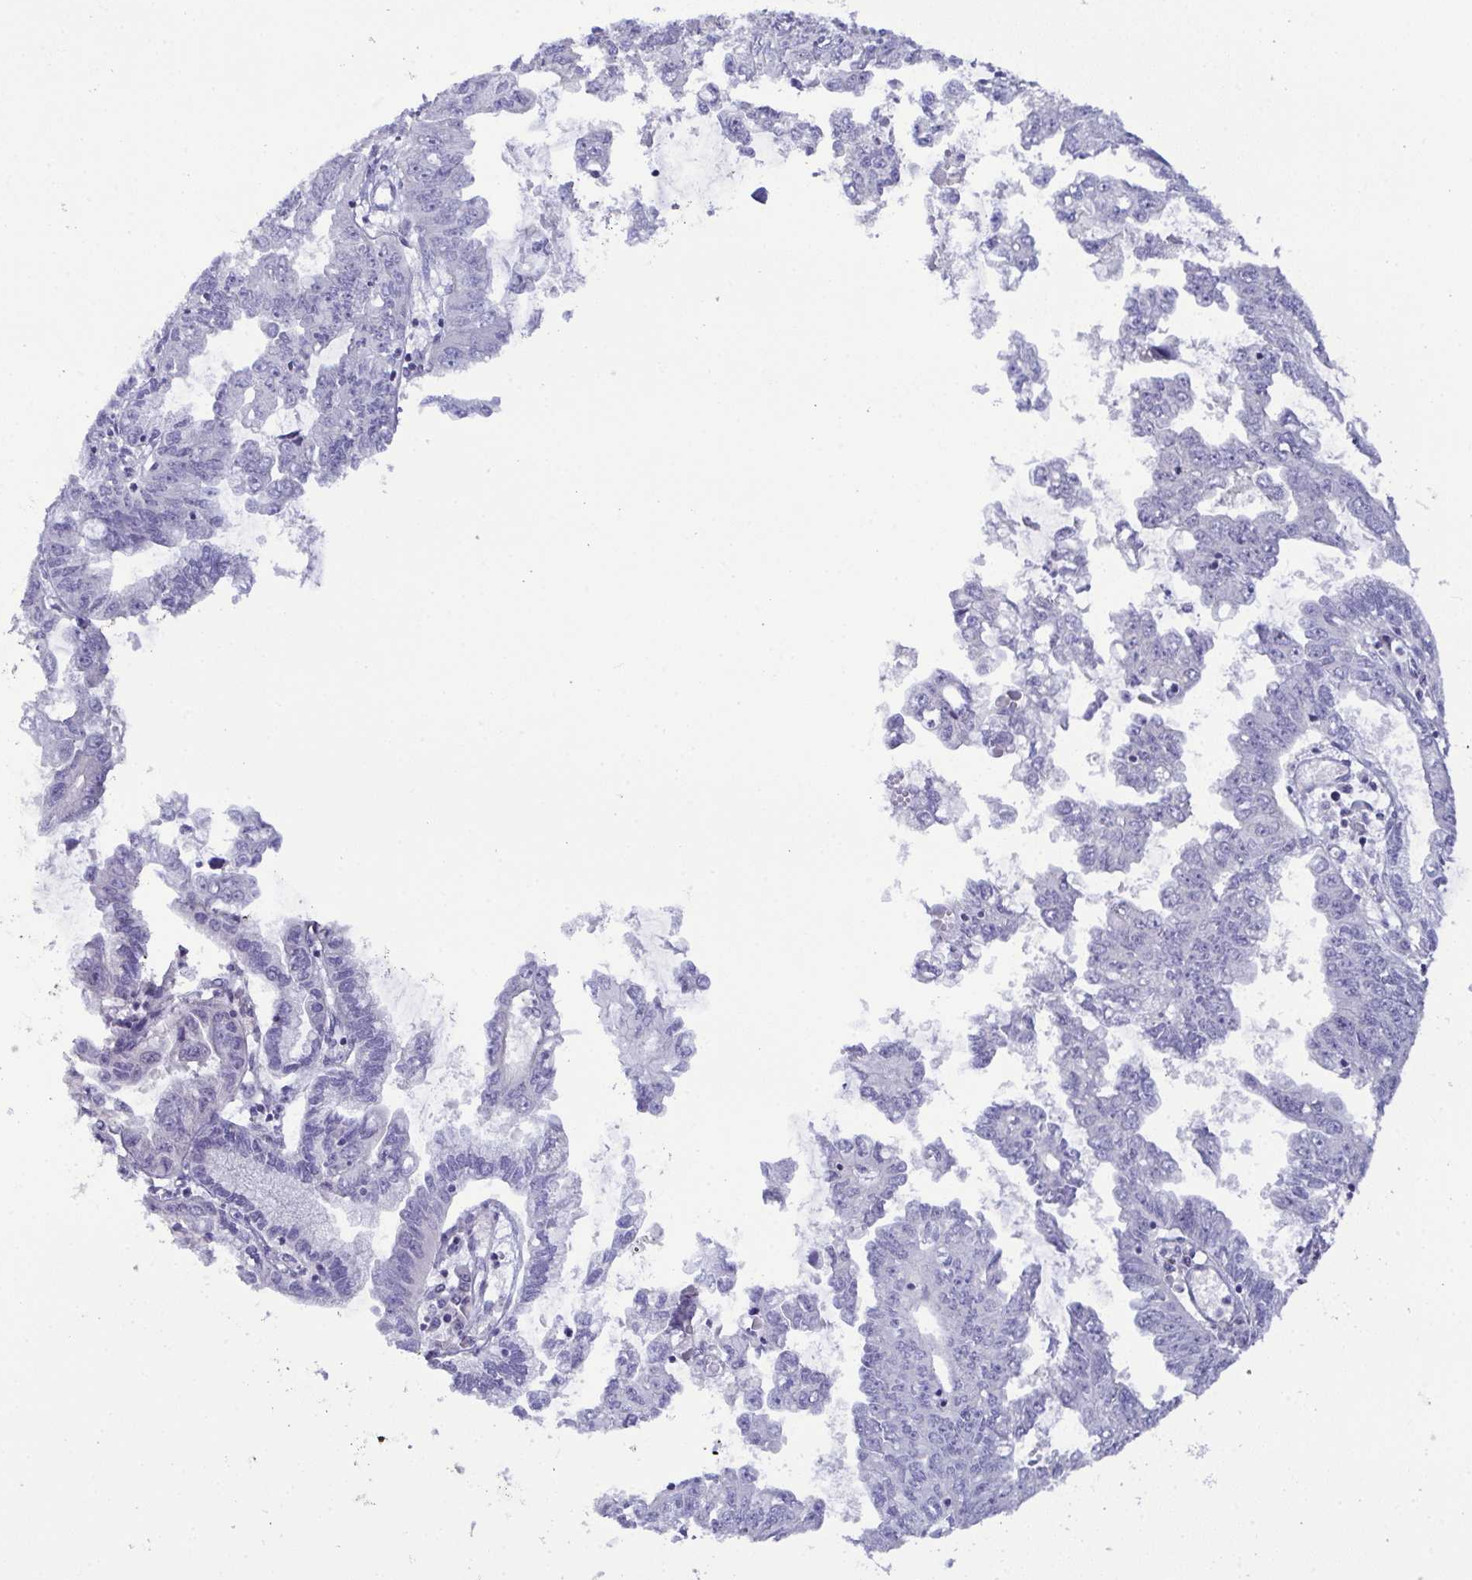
{"staining": {"intensity": "negative", "quantity": "none", "location": "none"}, "tissue": "liver cancer", "cell_type": "Tumor cells", "image_type": "cancer", "snomed": [{"axis": "morphology", "description": "Cholangiocarcinoma"}, {"axis": "topography", "description": "Liver"}], "caption": "Immunohistochemical staining of human liver cholangiocarcinoma displays no significant positivity in tumor cells.", "gene": "CFAP97D1", "patient": {"sex": "male", "age": 58}}